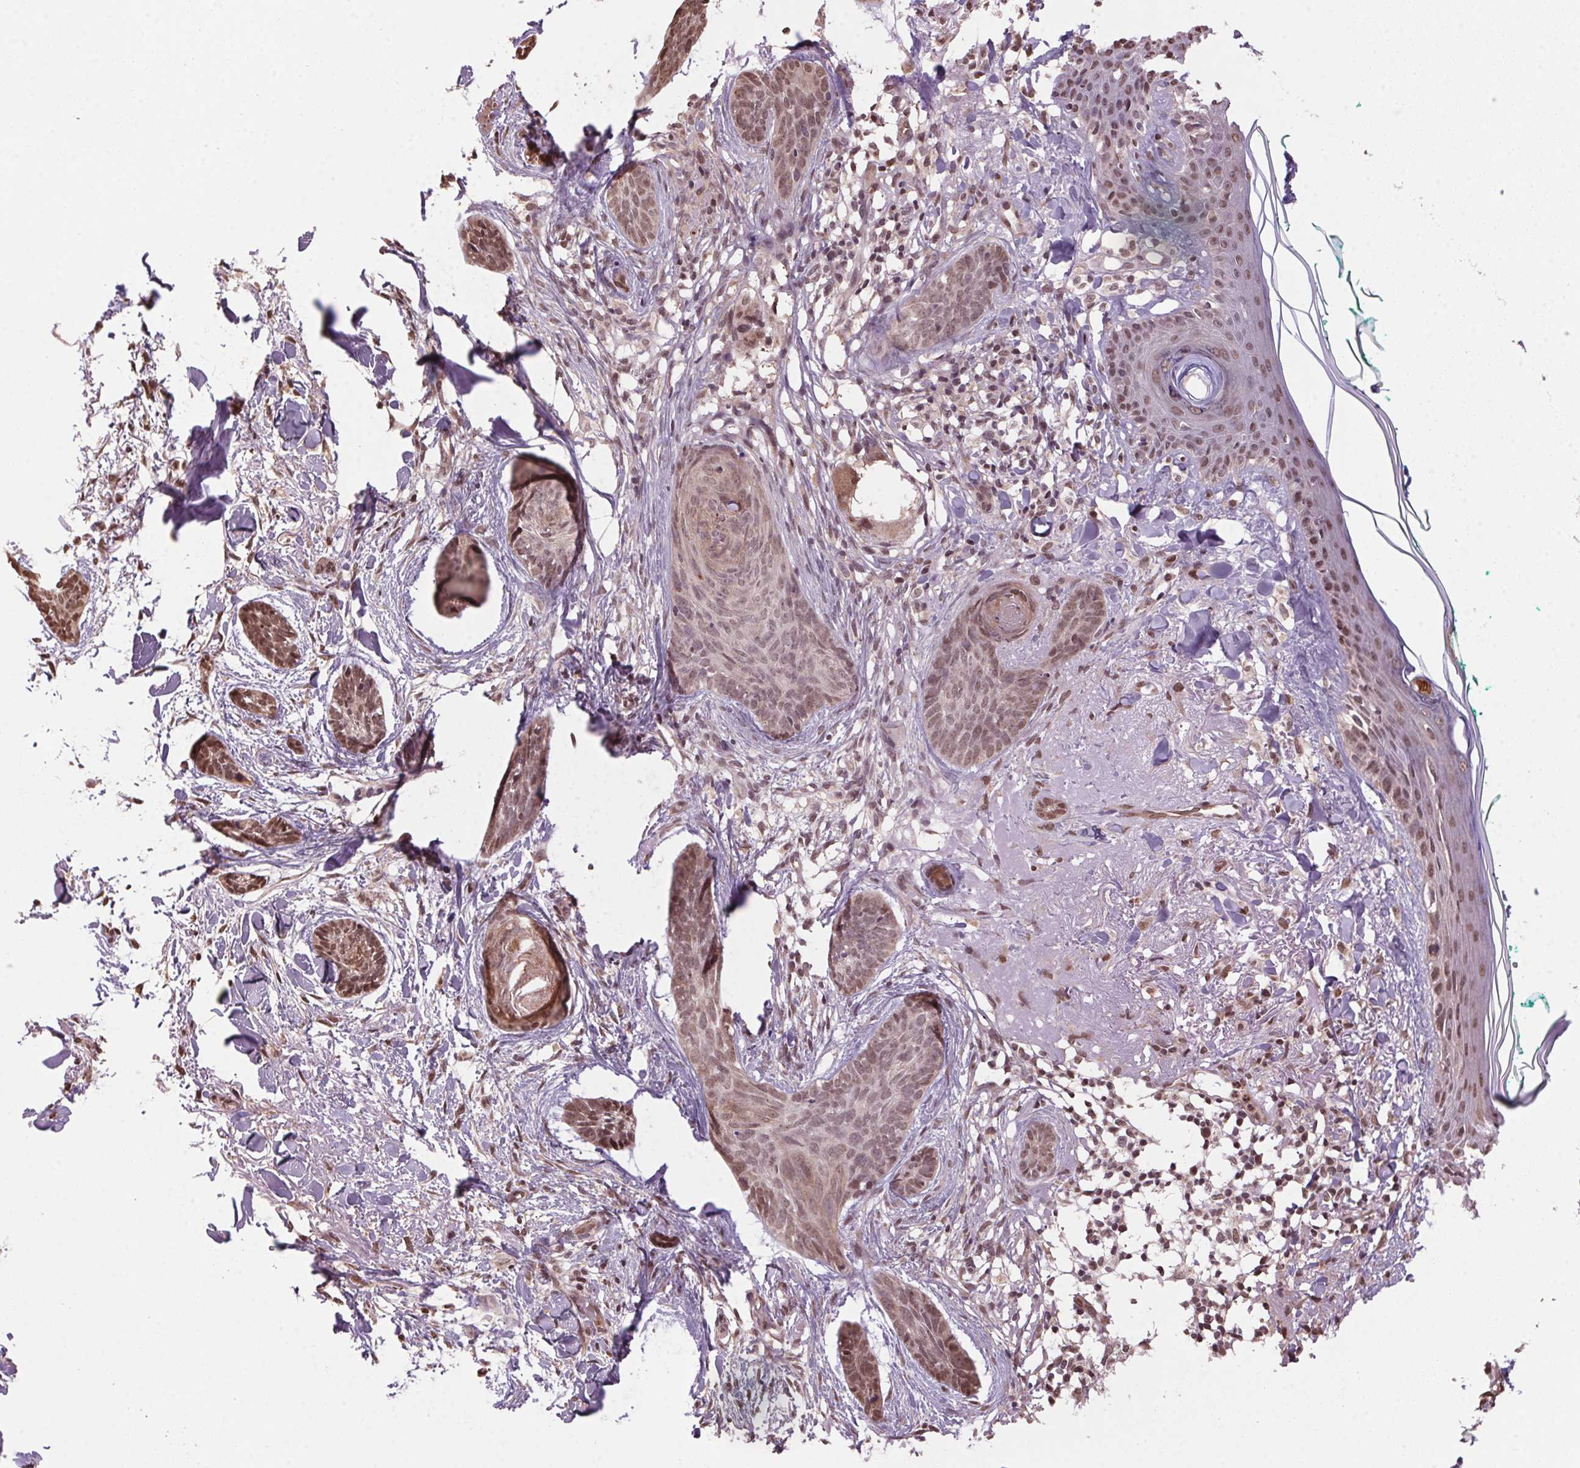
{"staining": {"intensity": "moderate", "quantity": "25%-75%", "location": "nuclear"}, "tissue": "skin cancer", "cell_type": "Tumor cells", "image_type": "cancer", "snomed": [{"axis": "morphology", "description": "Basal cell carcinoma"}, {"axis": "topography", "description": "Skin"}], "caption": "Skin basal cell carcinoma was stained to show a protein in brown. There is medium levels of moderate nuclear positivity in about 25%-75% of tumor cells.", "gene": "VWA3B", "patient": {"sex": "female", "age": 78}}